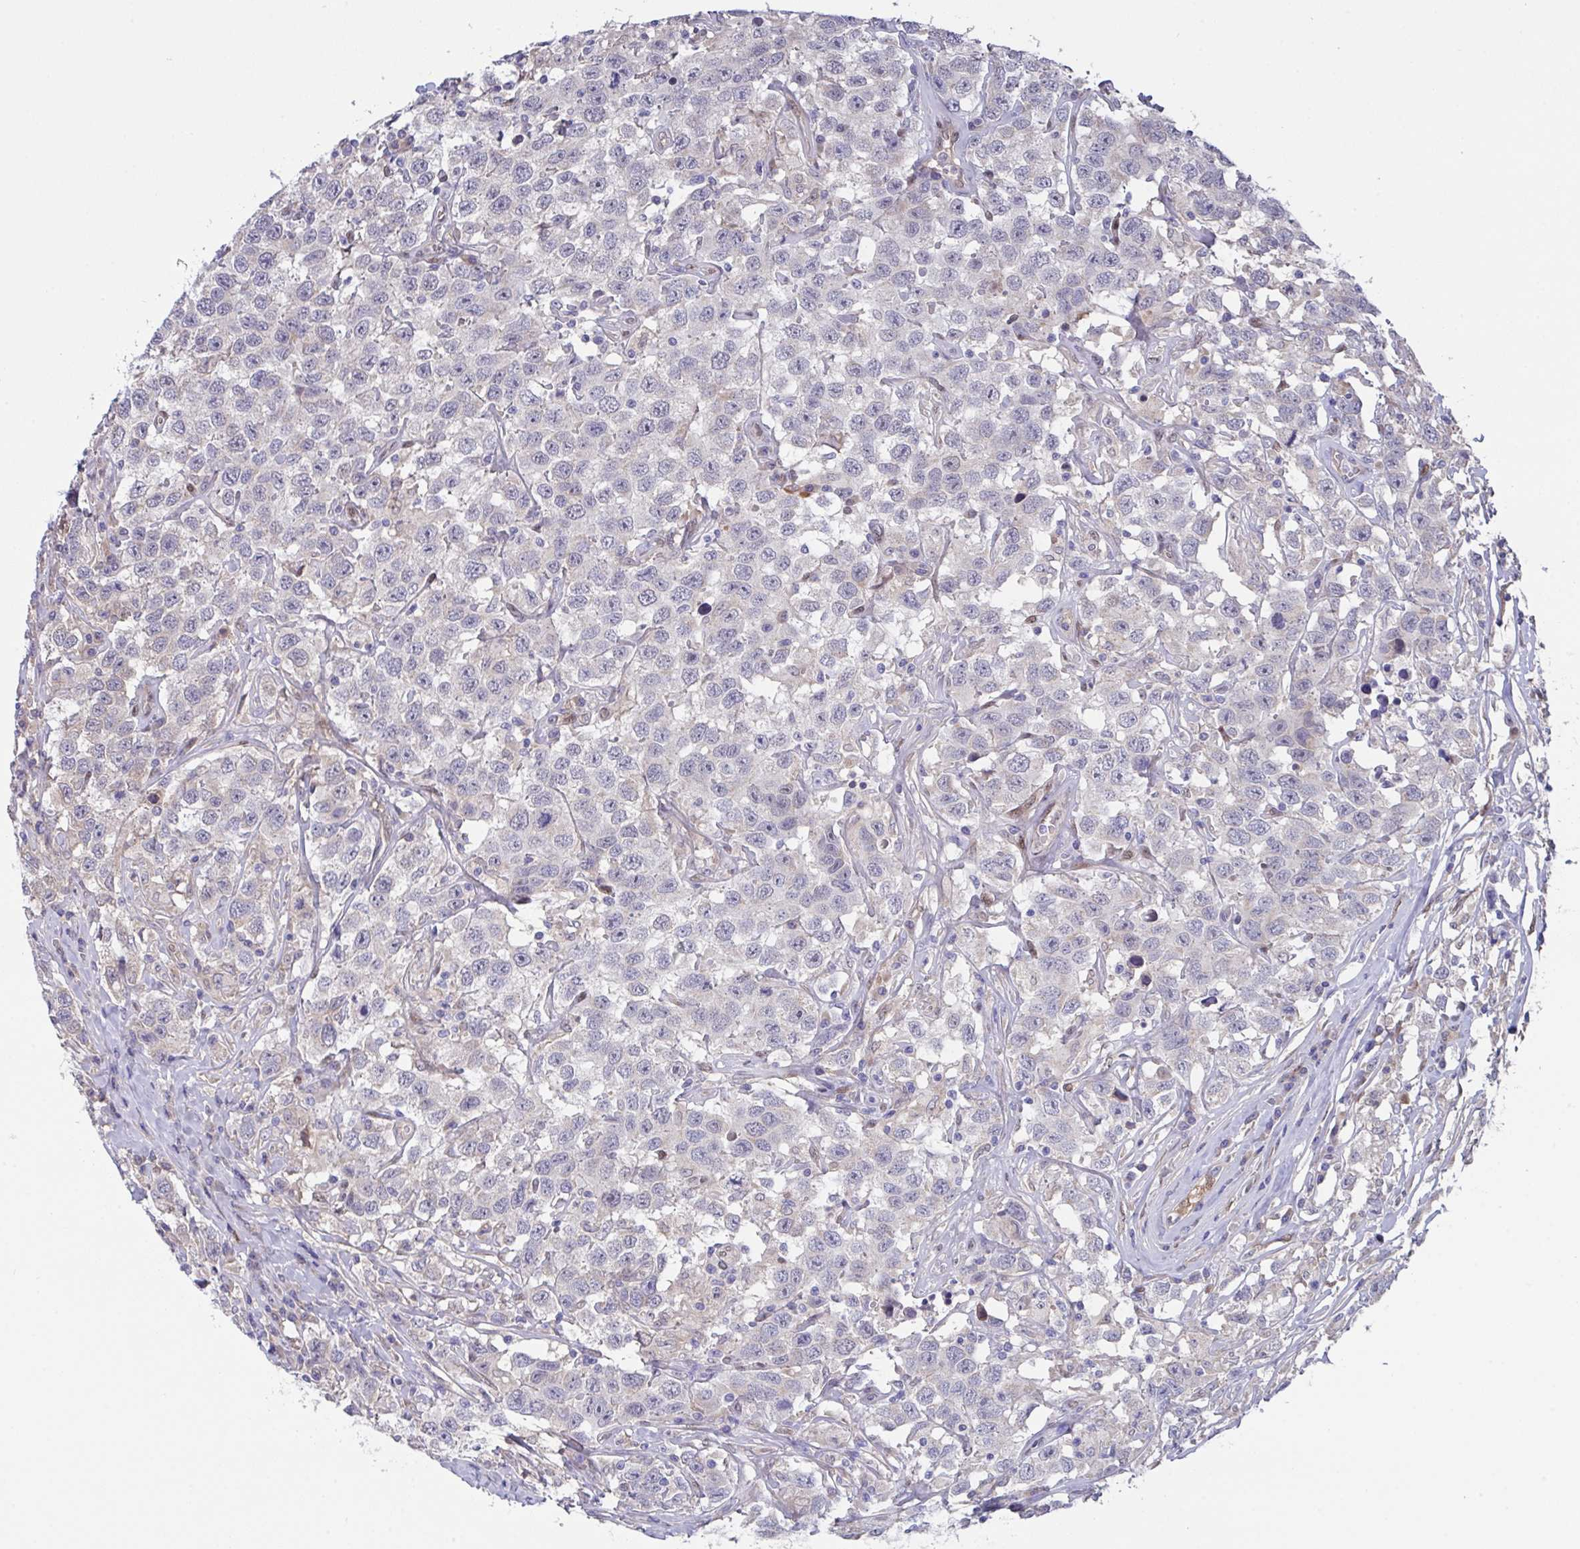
{"staining": {"intensity": "weak", "quantity": "<25%", "location": "cytoplasmic/membranous"}, "tissue": "testis cancer", "cell_type": "Tumor cells", "image_type": "cancer", "snomed": [{"axis": "morphology", "description": "Seminoma, NOS"}, {"axis": "topography", "description": "Testis"}], "caption": "DAB immunohistochemical staining of testis seminoma shows no significant staining in tumor cells.", "gene": "L3HYPDH", "patient": {"sex": "male", "age": 41}}